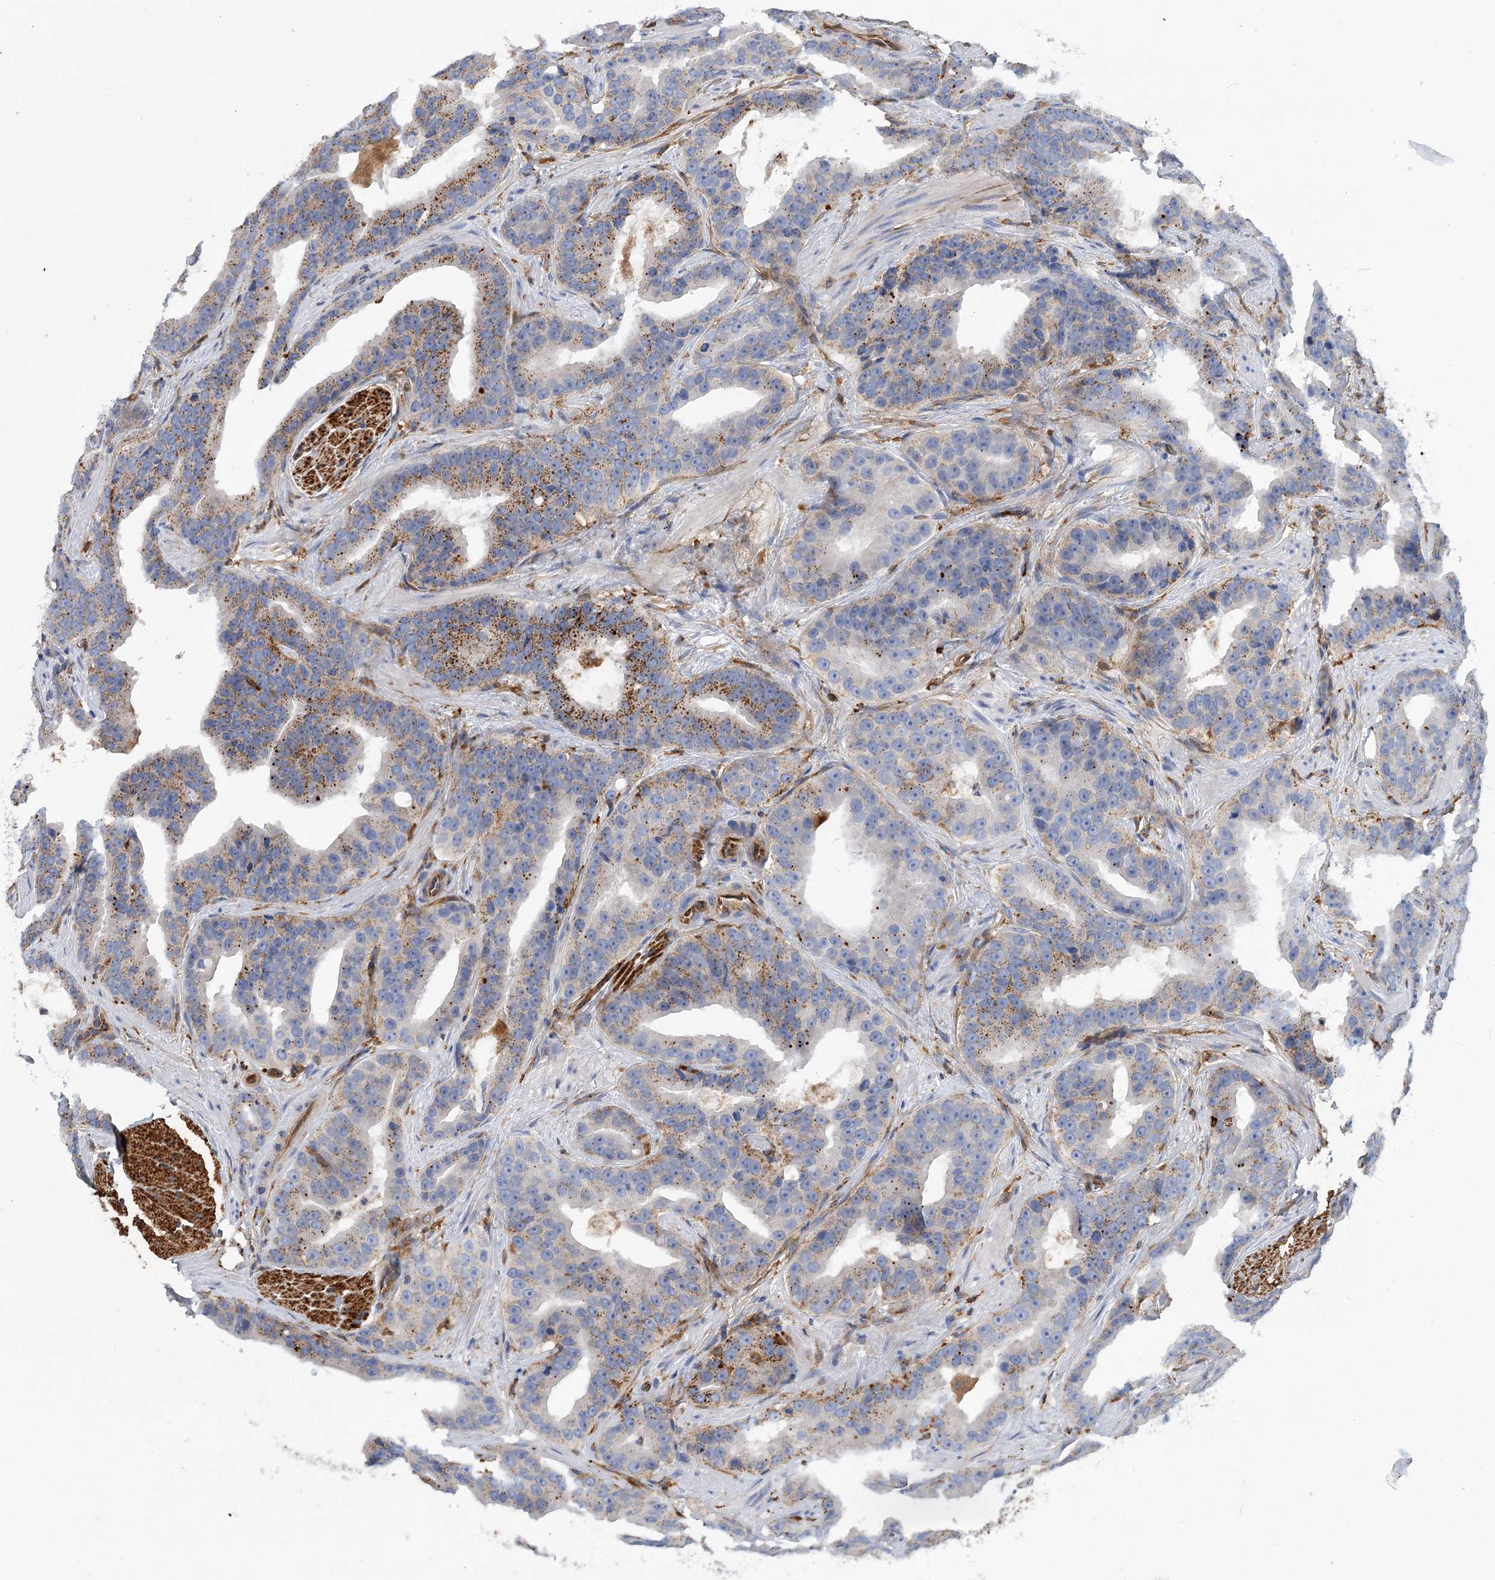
{"staining": {"intensity": "moderate", "quantity": ">75%", "location": "cytoplasmic/membranous"}, "tissue": "prostate cancer", "cell_type": "Tumor cells", "image_type": "cancer", "snomed": [{"axis": "morphology", "description": "Adenocarcinoma, Low grade"}, {"axis": "topography", "description": "Prostate"}], "caption": "High-power microscopy captured an immunohistochemistry (IHC) histopathology image of prostate cancer, revealing moderate cytoplasmic/membranous positivity in about >75% of tumor cells.", "gene": "GUSB", "patient": {"sex": "male", "age": 59}}